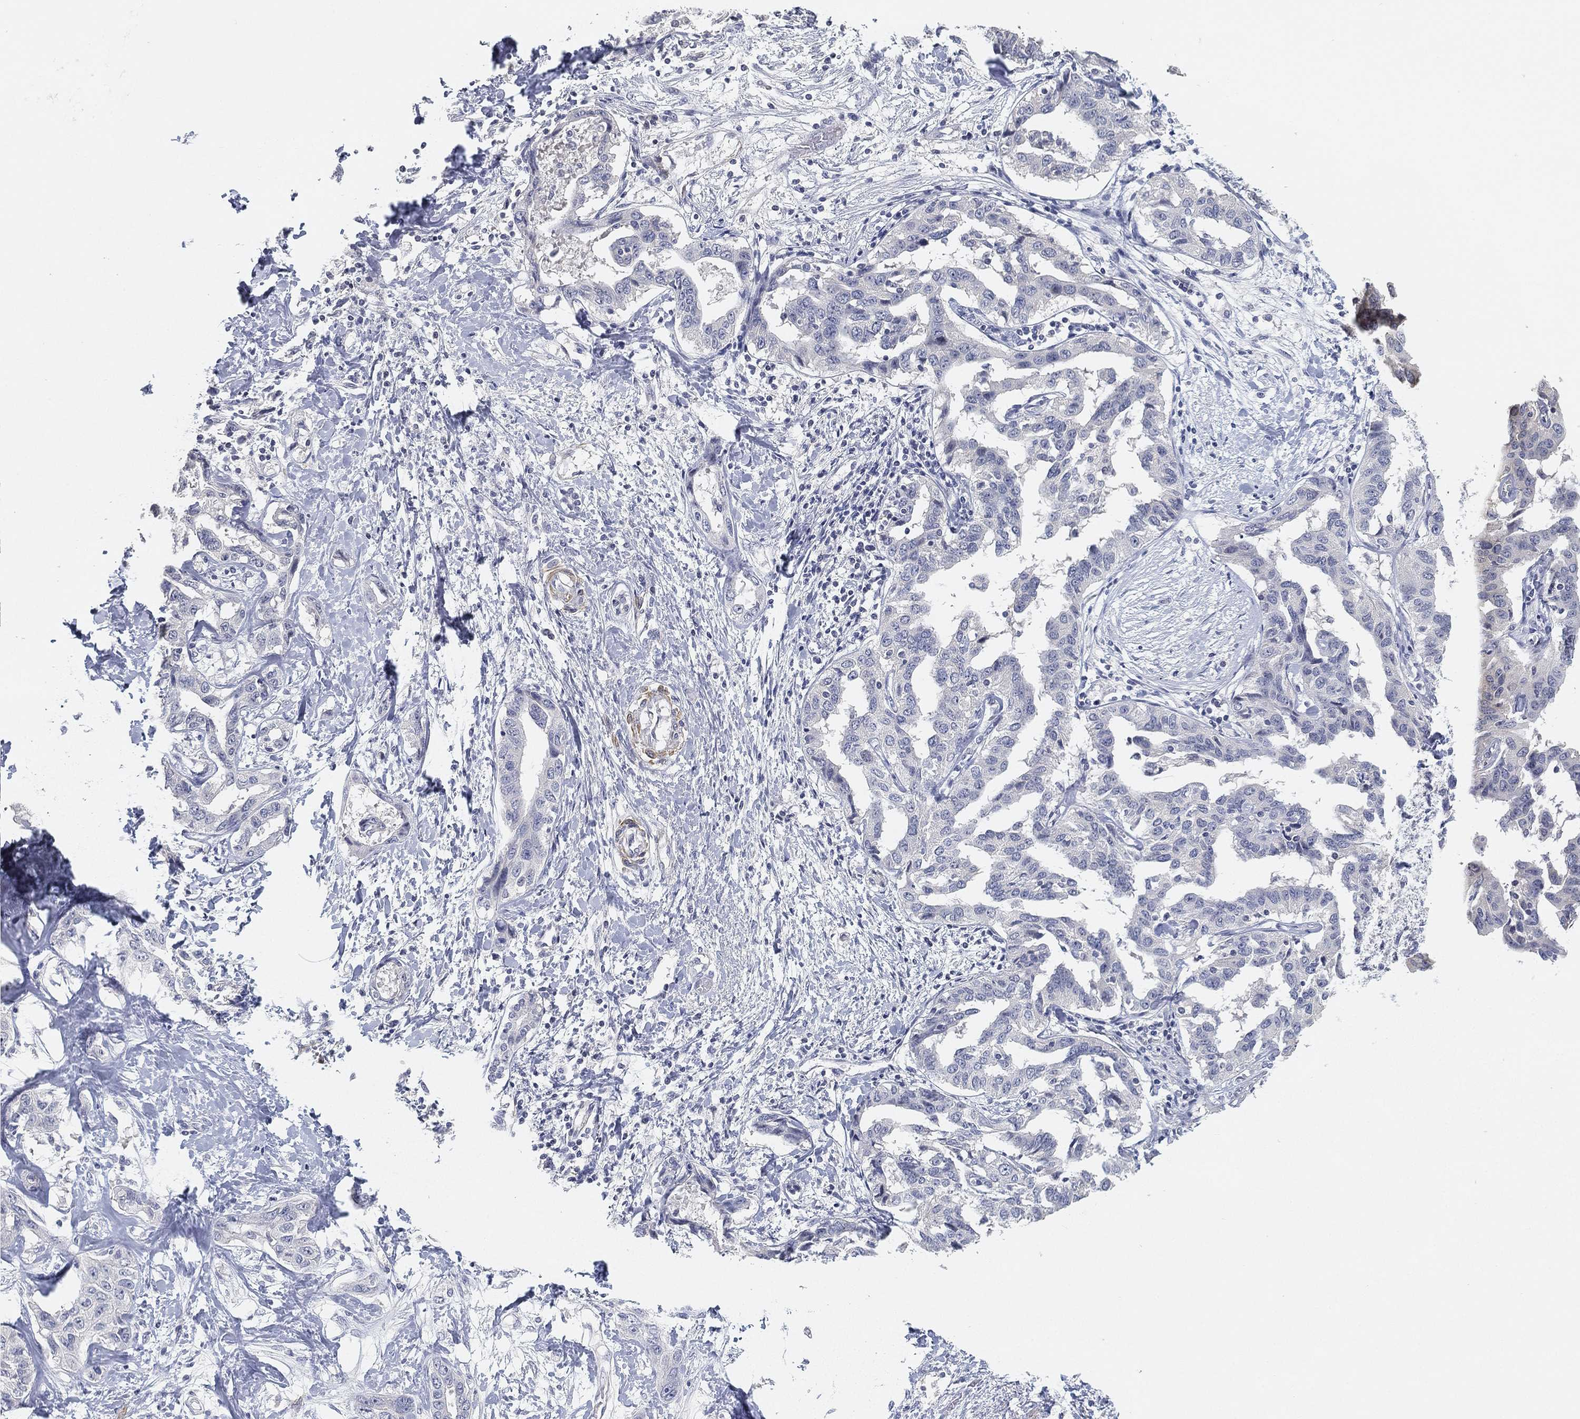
{"staining": {"intensity": "negative", "quantity": "none", "location": "none"}, "tissue": "liver cancer", "cell_type": "Tumor cells", "image_type": "cancer", "snomed": [{"axis": "morphology", "description": "Cholangiocarcinoma"}, {"axis": "topography", "description": "Liver"}], "caption": "Liver cholangiocarcinoma was stained to show a protein in brown. There is no significant expression in tumor cells.", "gene": "GPR61", "patient": {"sex": "male", "age": 59}}